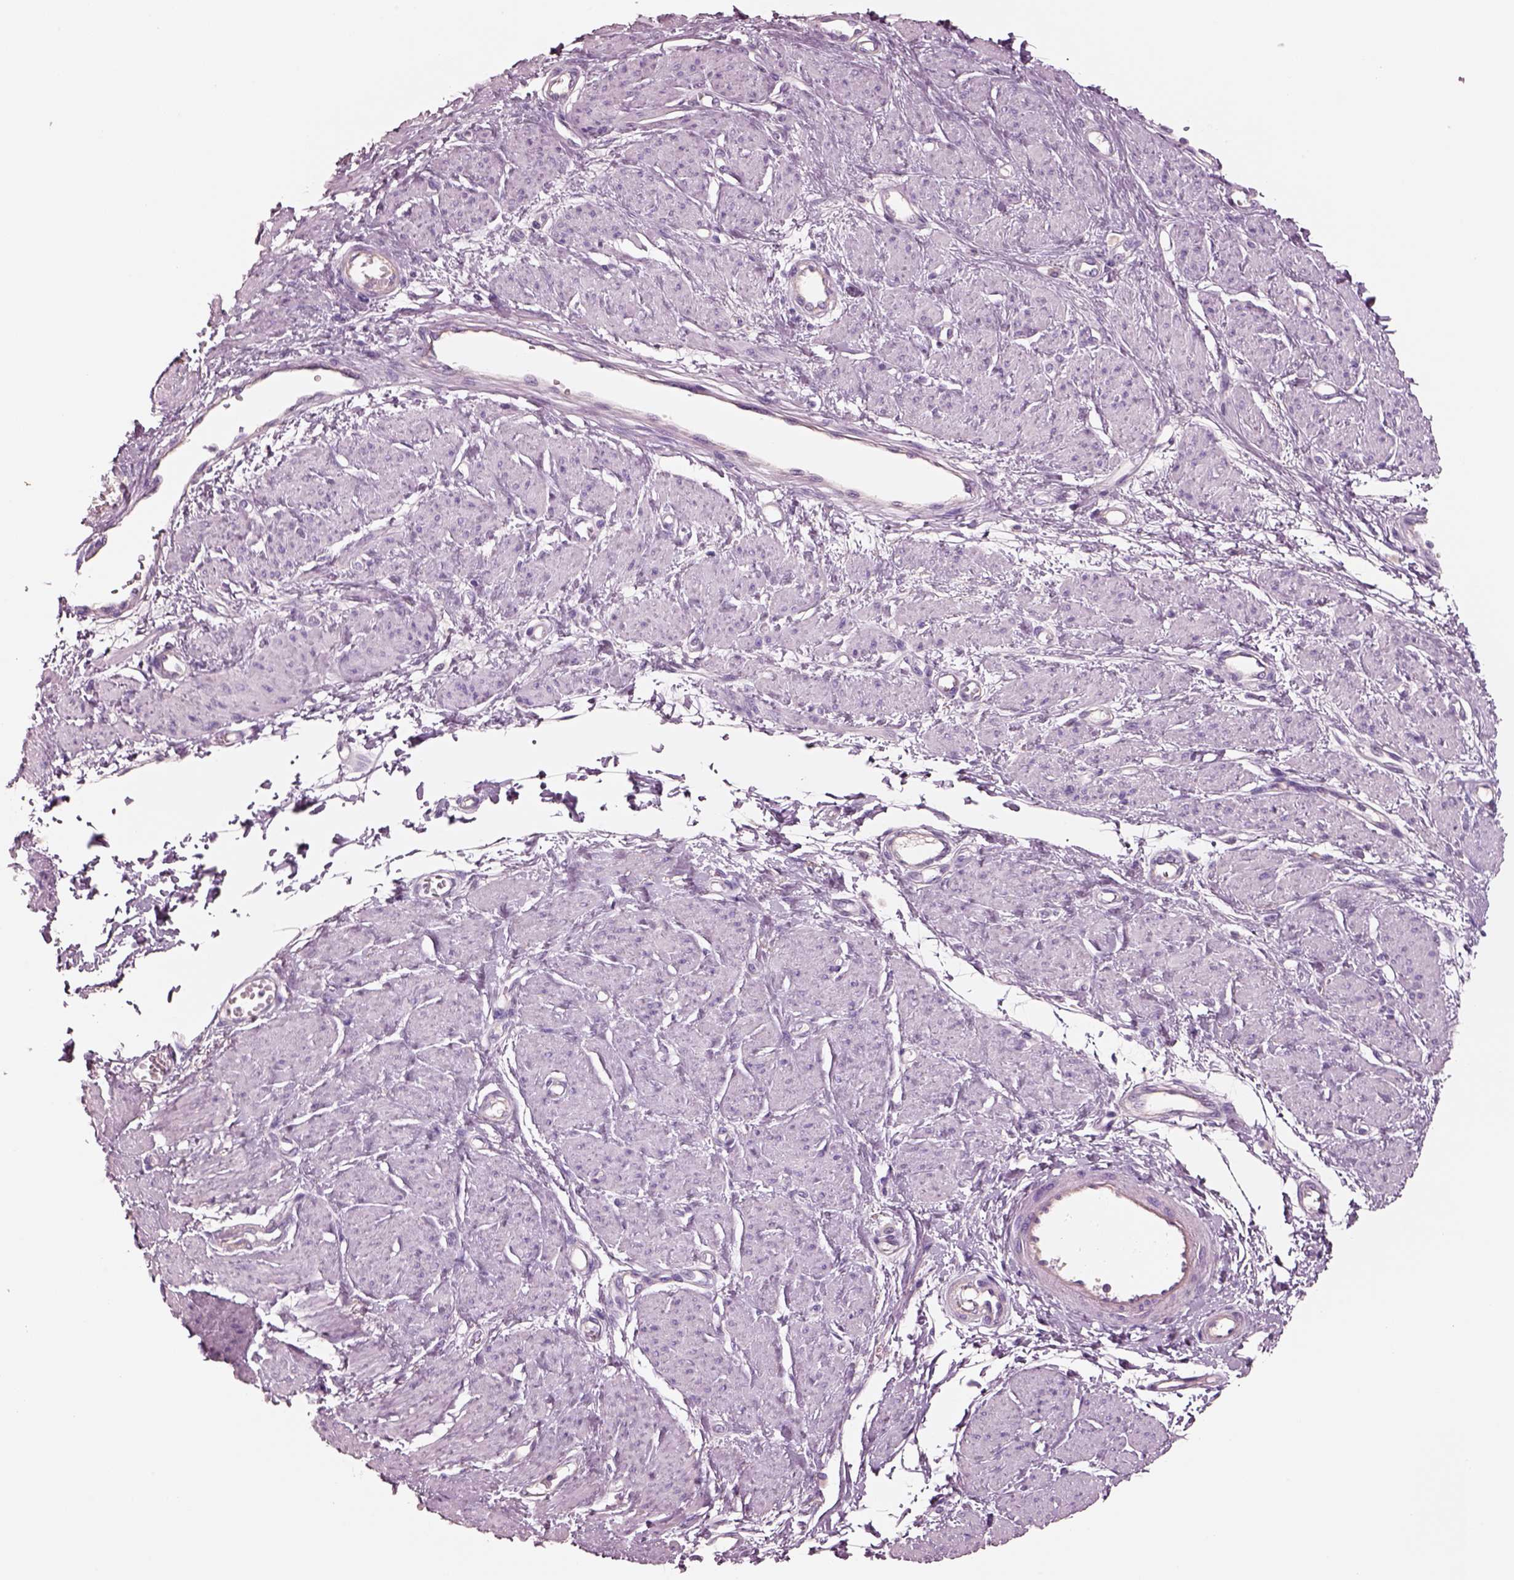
{"staining": {"intensity": "negative", "quantity": "none", "location": "none"}, "tissue": "smooth muscle", "cell_type": "Smooth muscle cells", "image_type": "normal", "snomed": [{"axis": "morphology", "description": "Normal tissue, NOS"}, {"axis": "topography", "description": "Smooth muscle"}, {"axis": "topography", "description": "Uterus"}], "caption": "DAB immunohistochemical staining of normal smooth muscle demonstrates no significant expression in smooth muscle cells.", "gene": "IGLL1", "patient": {"sex": "female", "age": 39}}